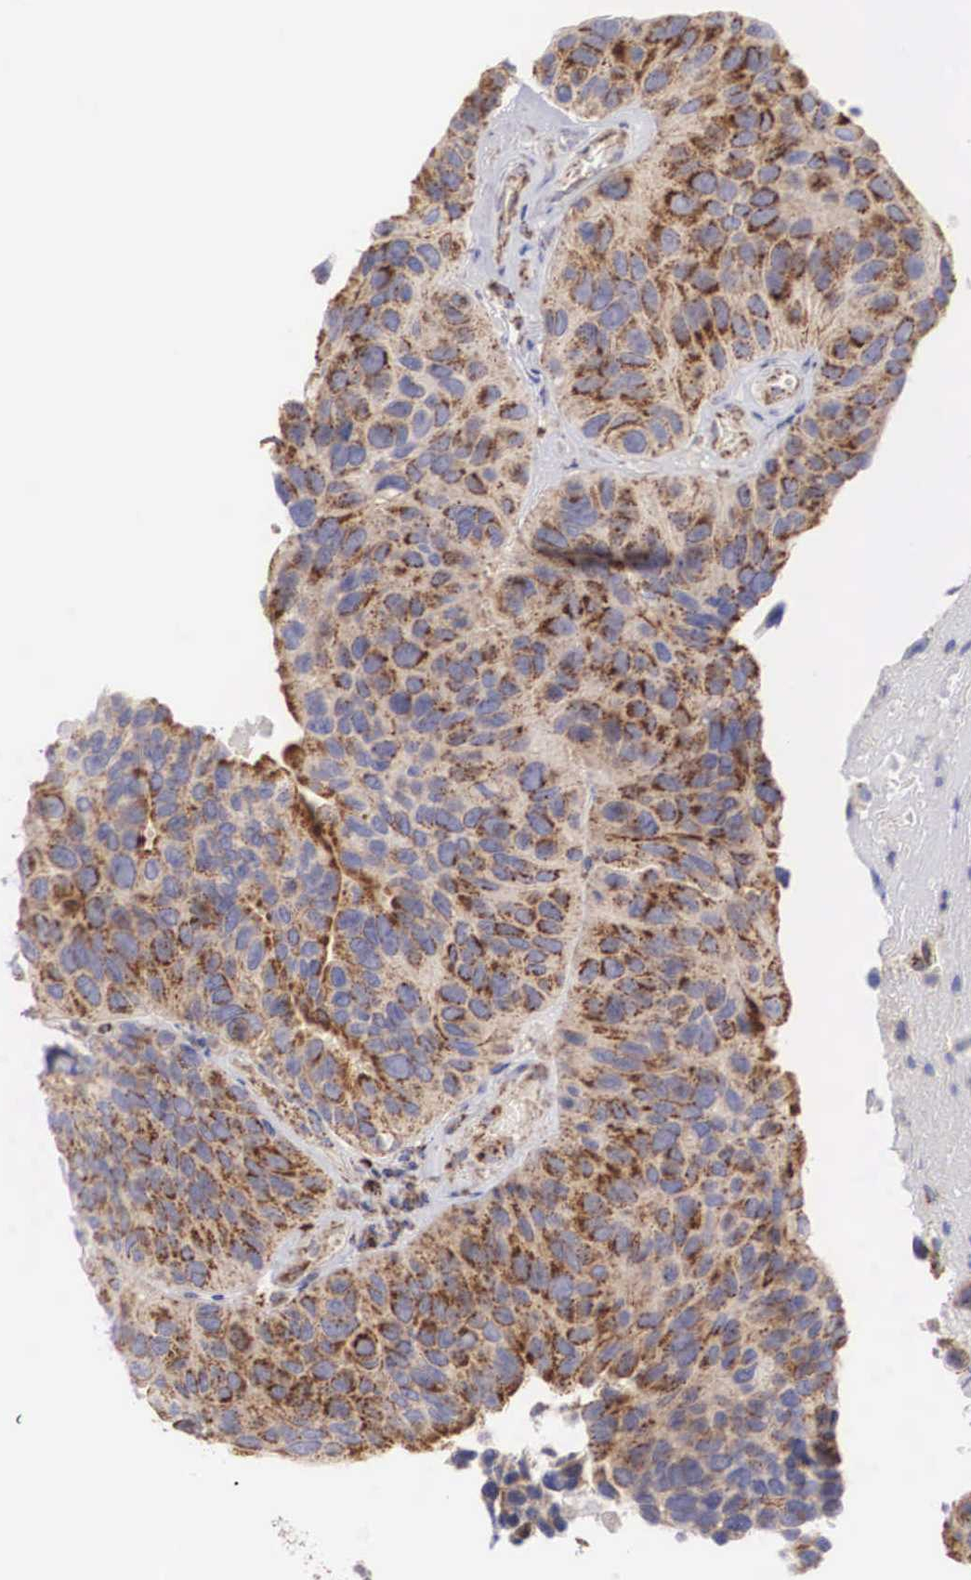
{"staining": {"intensity": "moderate", "quantity": ">75%", "location": "cytoplasmic/membranous"}, "tissue": "urothelial cancer", "cell_type": "Tumor cells", "image_type": "cancer", "snomed": [{"axis": "morphology", "description": "Urothelial carcinoma, High grade"}, {"axis": "topography", "description": "Urinary bladder"}], "caption": "Immunohistochemistry (DAB) staining of human urothelial carcinoma (high-grade) displays moderate cytoplasmic/membranous protein expression in about >75% of tumor cells.", "gene": "XPNPEP3", "patient": {"sex": "male", "age": 66}}